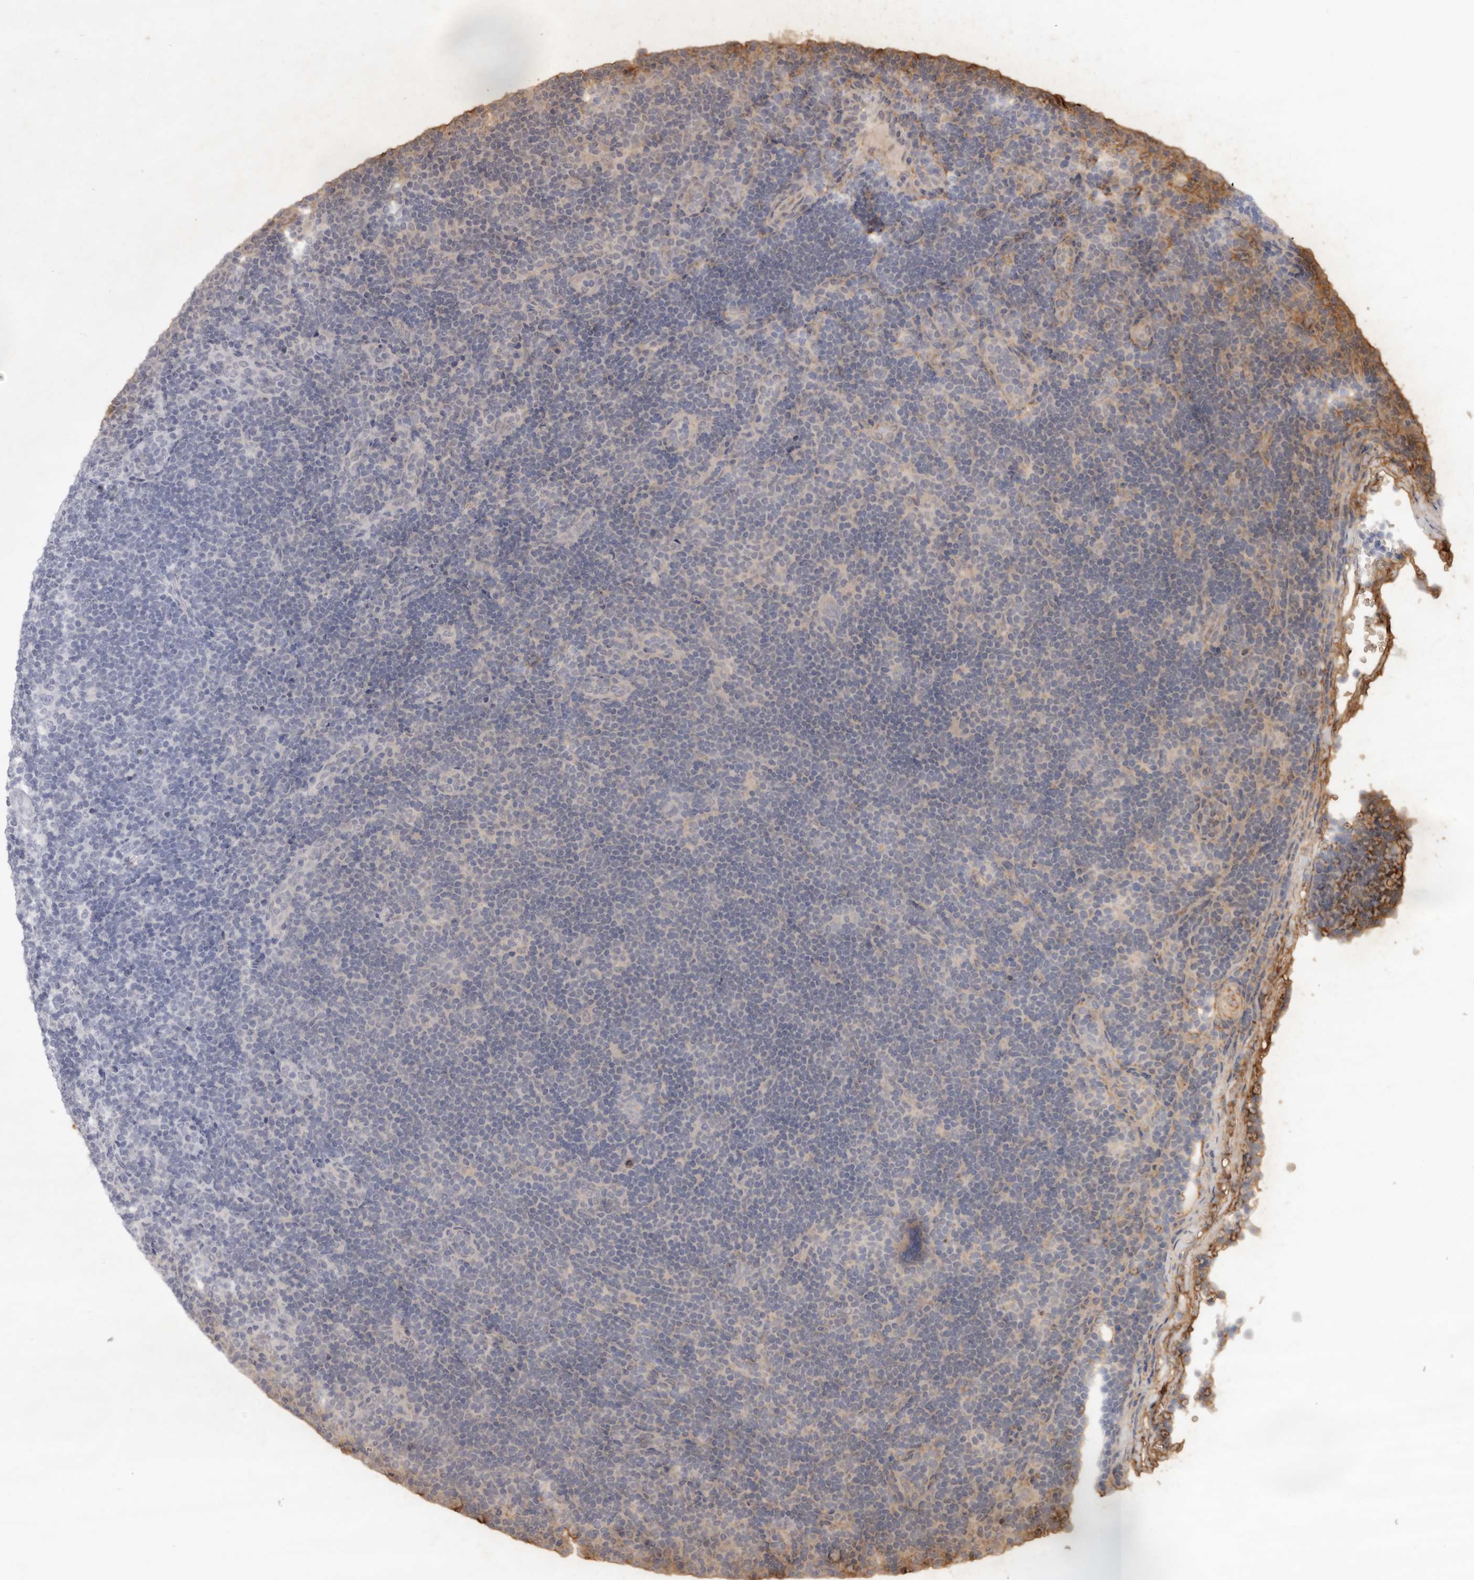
{"staining": {"intensity": "negative", "quantity": "none", "location": "none"}, "tissue": "lymphoma", "cell_type": "Tumor cells", "image_type": "cancer", "snomed": [{"axis": "morphology", "description": "Hodgkin's disease, NOS"}, {"axis": "topography", "description": "Lymph node"}], "caption": "This is an immunohistochemistry (IHC) histopathology image of Hodgkin's disease. There is no positivity in tumor cells.", "gene": "LINGO2", "patient": {"sex": "female", "age": 57}}